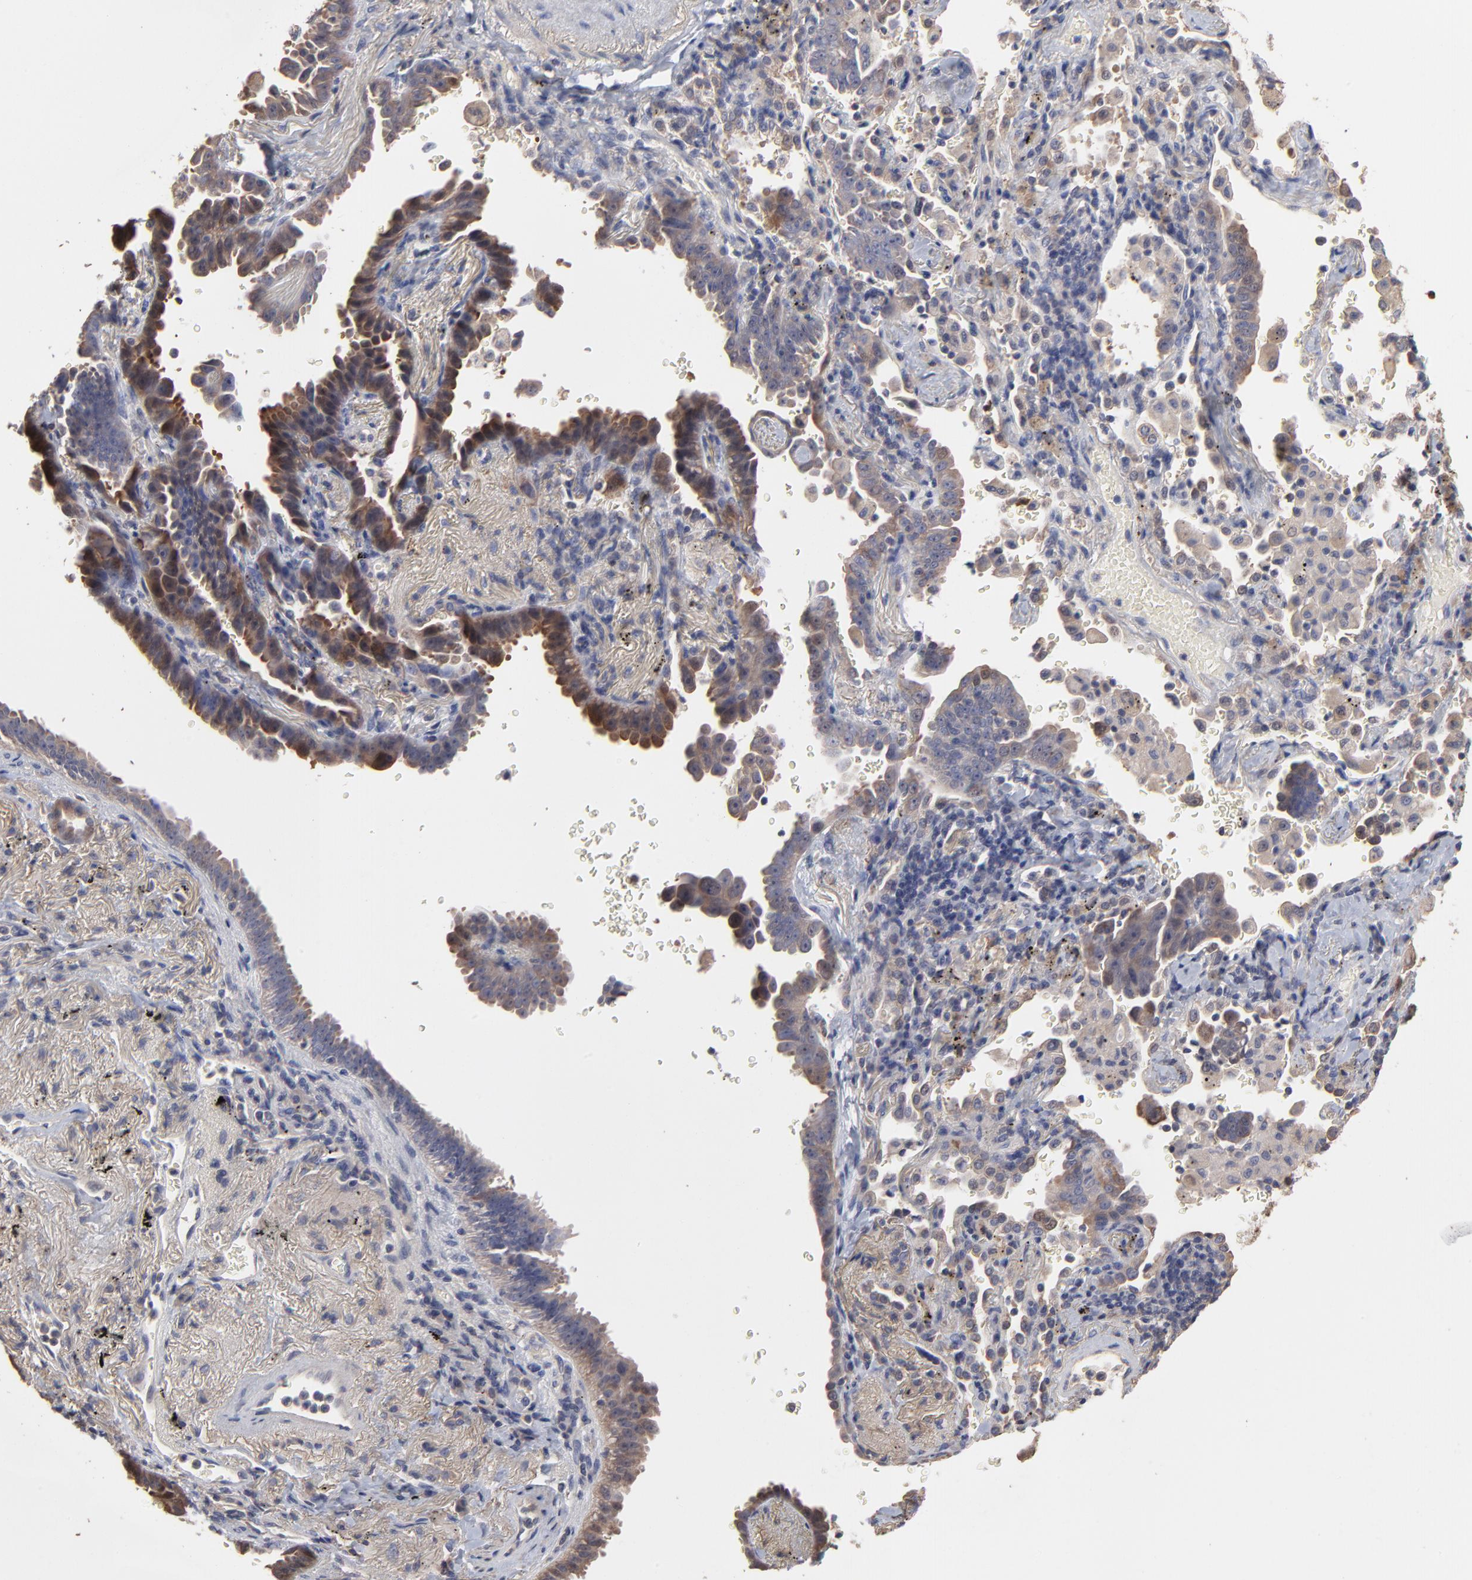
{"staining": {"intensity": "moderate", "quantity": ">75%", "location": "cytoplasmic/membranous"}, "tissue": "lung cancer", "cell_type": "Tumor cells", "image_type": "cancer", "snomed": [{"axis": "morphology", "description": "Adenocarcinoma, NOS"}, {"axis": "topography", "description": "Lung"}], "caption": "A brown stain labels moderate cytoplasmic/membranous staining of a protein in human lung cancer (adenocarcinoma) tumor cells.", "gene": "TANGO2", "patient": {"sex": "female", "age": 64}}